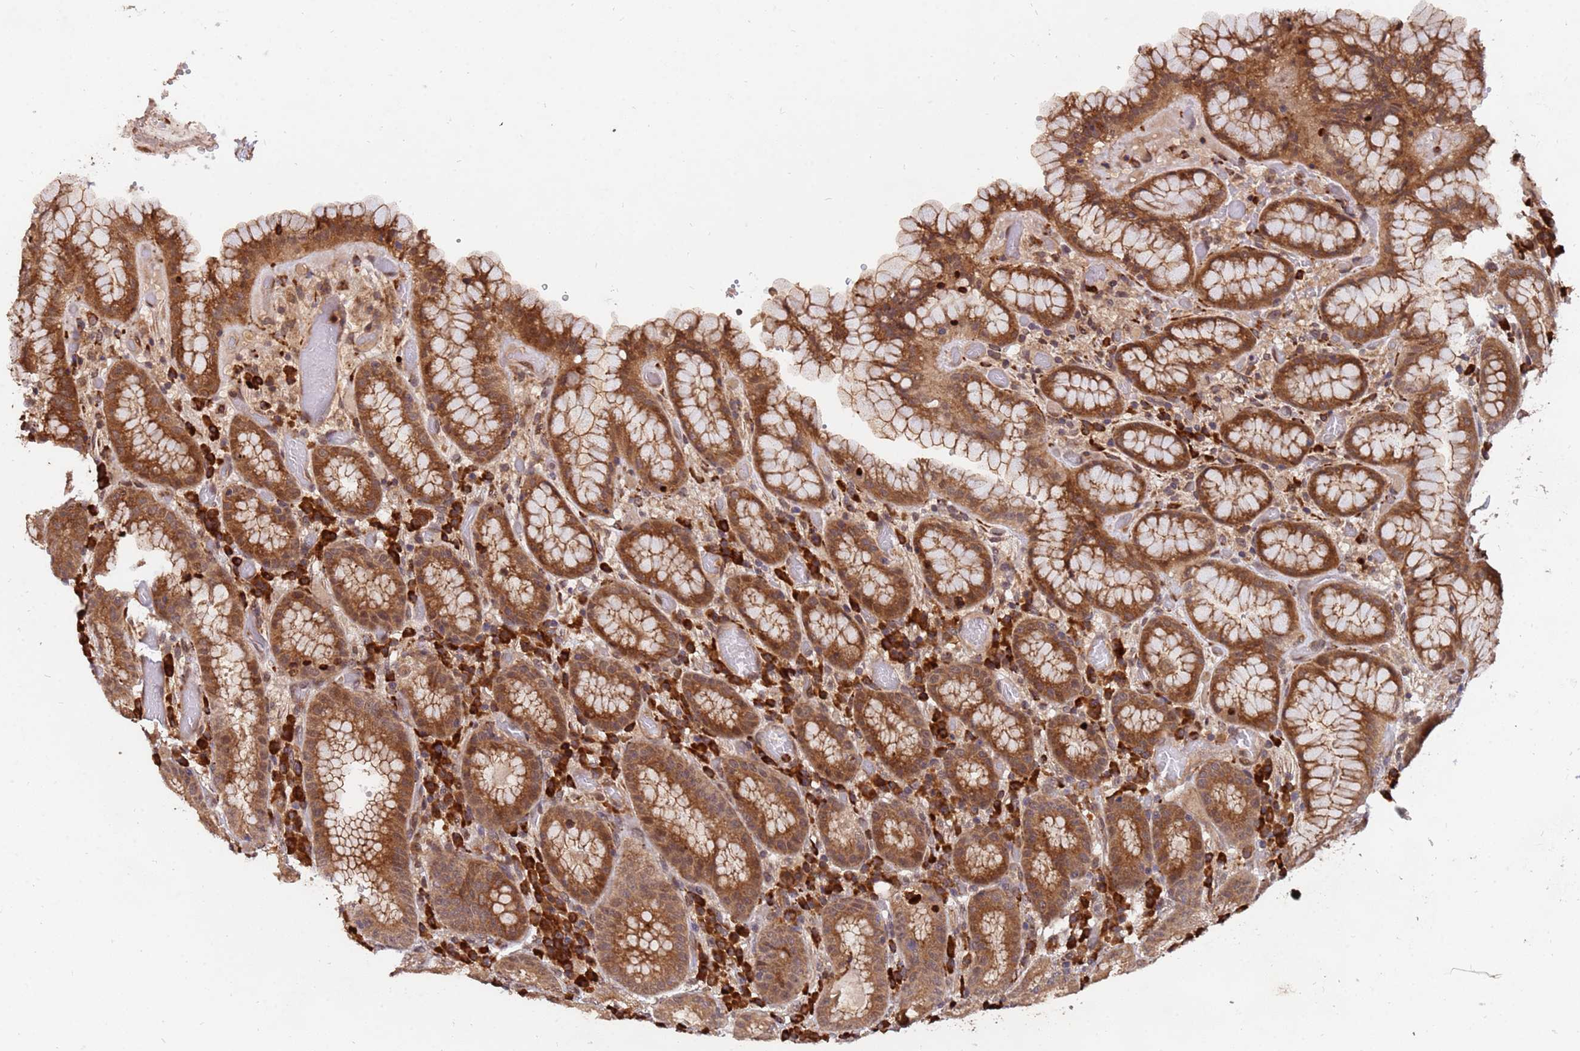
{"staining": {"intensity": "moderate", "quantity": ">75%", "location": "cytoplasmic/membranous,nuclear"}, "tissue": "stomach", "cell_type": "Glandular cells", "image_type": "normal", "snomed": [{"axis": "morphology", "description": "Normal tissue, NOS"}, {"axis": "topography", "description": "Stomach, upper"}], "caption": "Moderate cytoplasmic/membranous,nuclear positivity for a protein is appreciated in approximately >75% of glandular cells of benign stomach using immunohistochemistry.", "gene": "ZNF619", "patient": {"sex": "male", "age": 52}}